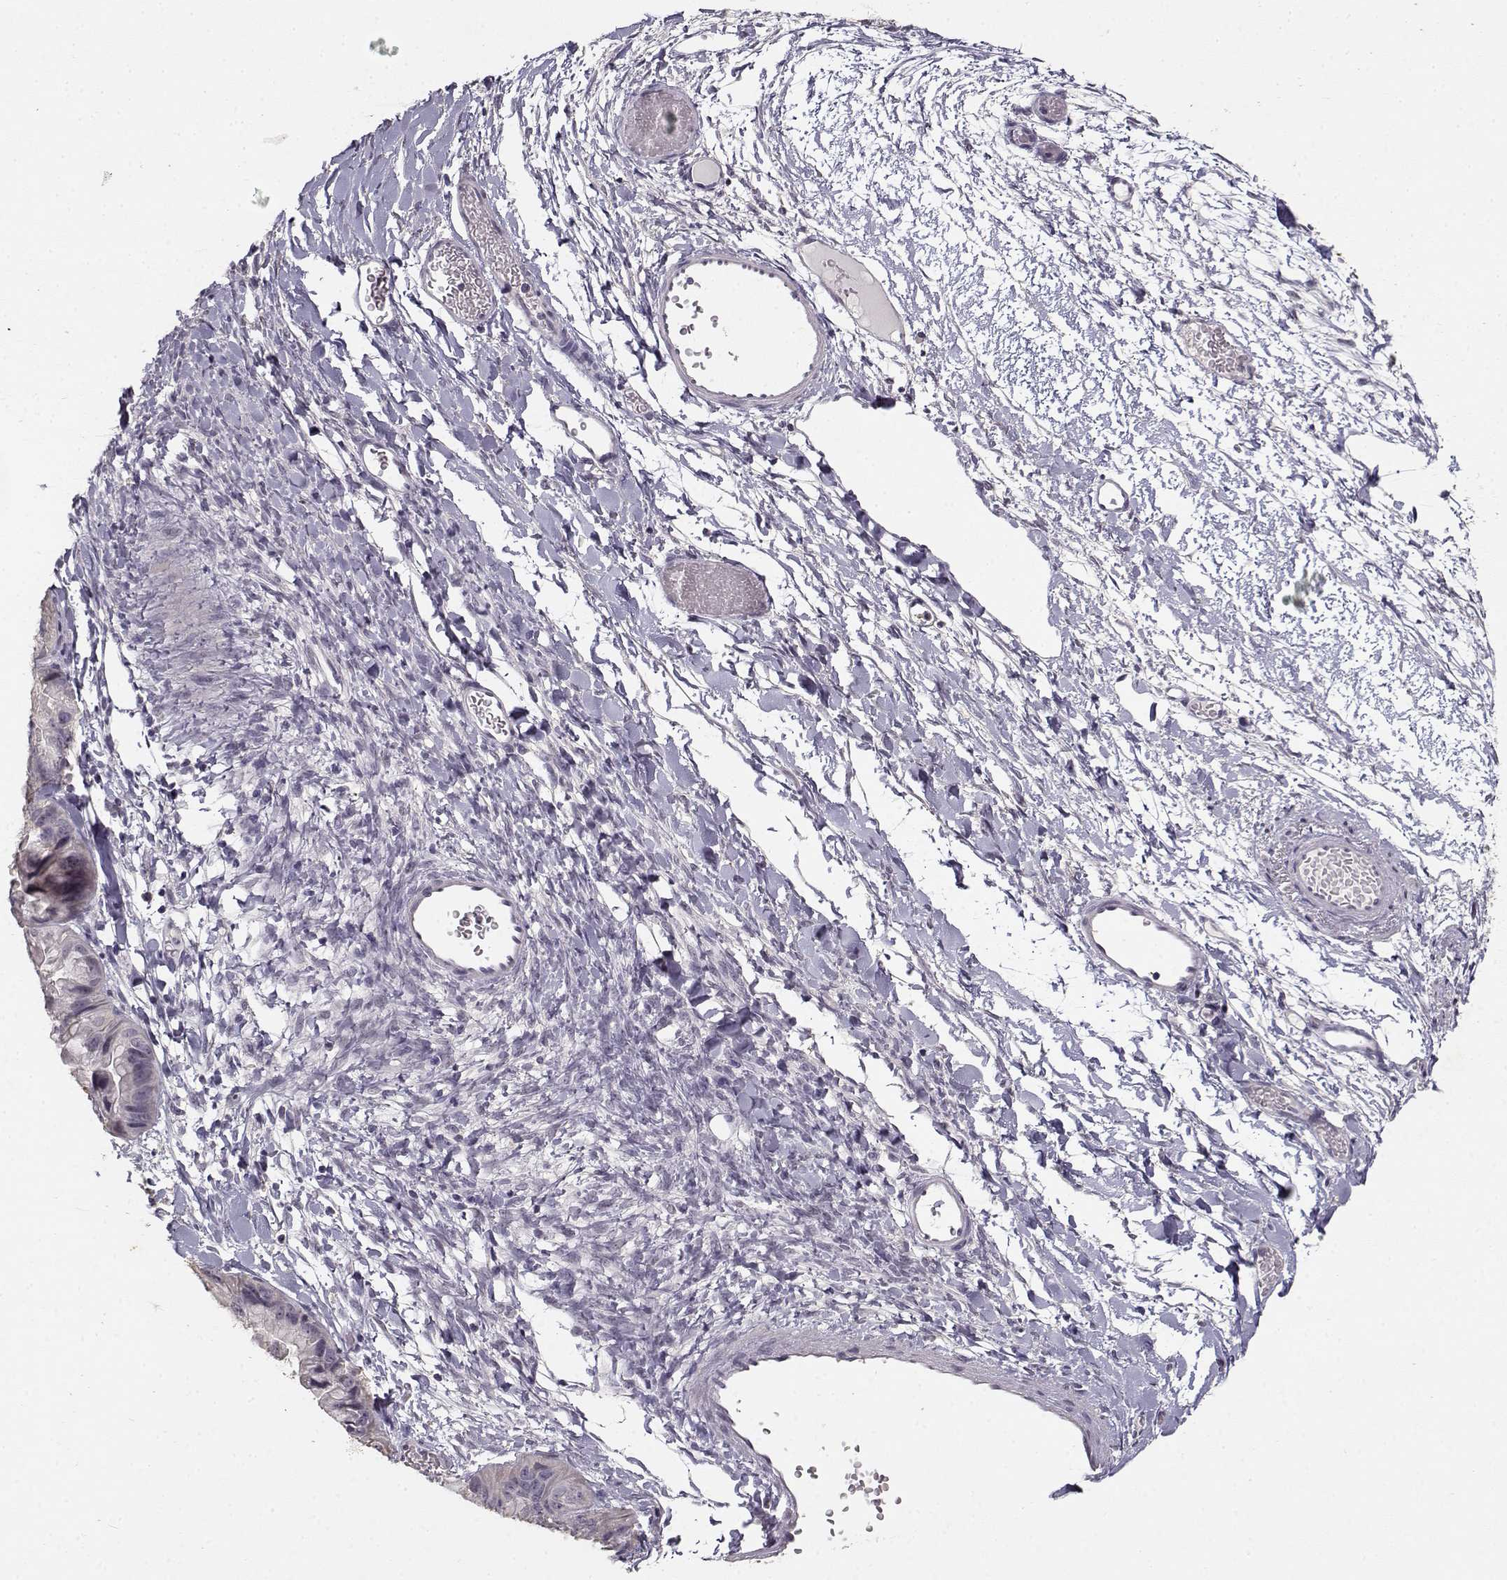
{"staining": {"intensity": "negative", "quantity": "none", "location": "none"}, "tissue": "ovarian cancer", "cell_type": "Tumor cells", "image_type": "cancer", "snomed": [{"axis": "morphology", "description": "Cystadenocarcinoma, mucinous, NOS"}, {"axis": "topography", "description": "Ovary"}], "caption": "This is an IHC image of ovarian cancer (mucinous cystadenocarcinoma). There is no staining in tumor cells.", "gene": "UROC1", "patient": {"sex": "female", "age": 76}}